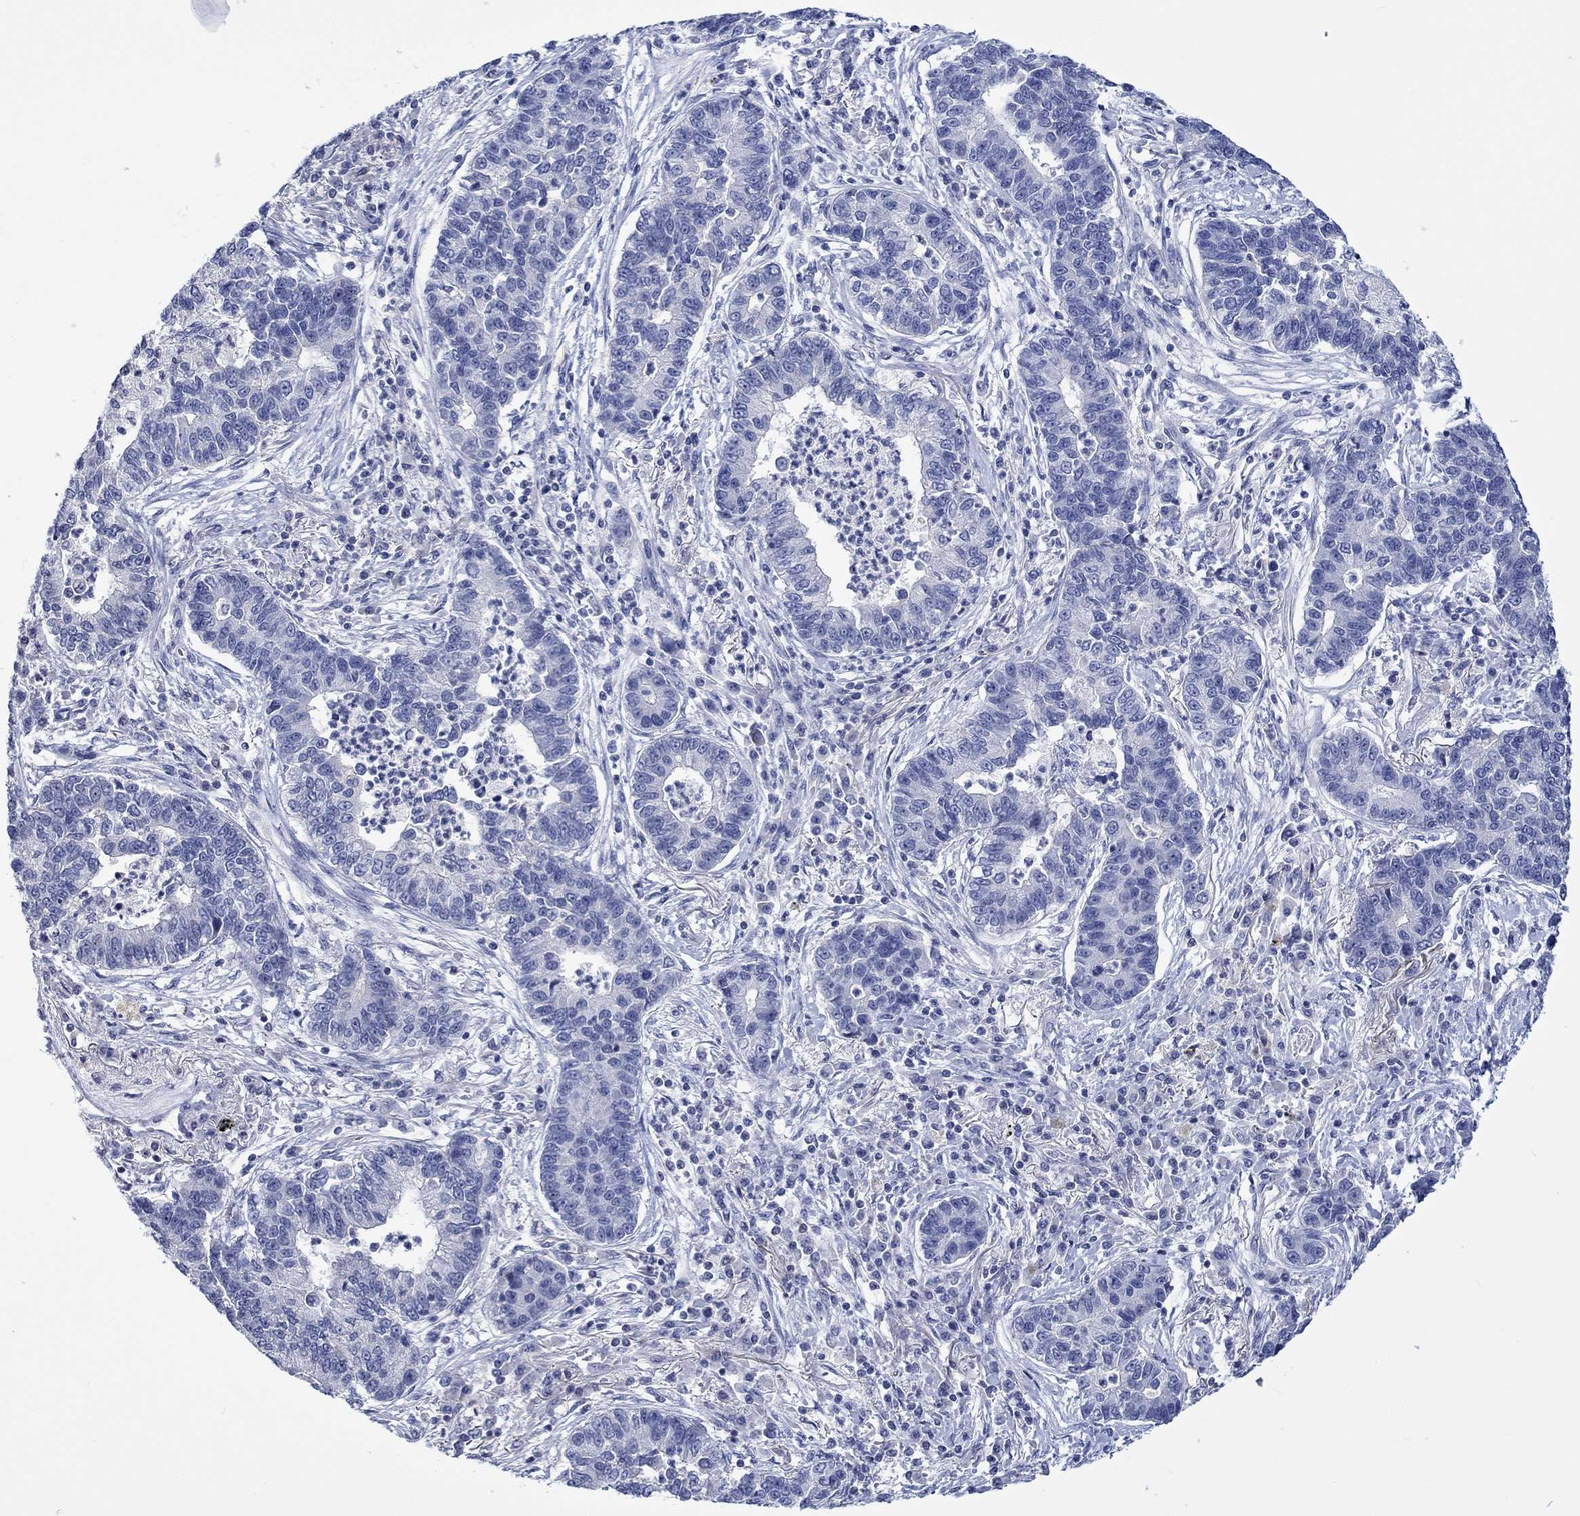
{"staining": {"intensity": "negative", "quantity": "none", "location": "none"}, "tissue": "lung cancer", "cell_type": "Tumor cells", "image_type": "cancer", "snomed": [{"axis": "morphology", "description": "Adenocarcinoma, NOS"}, {"axis": "topography", "description": "Lung"}], "caption": "Immunohistochemical staining of adenocarcinoma (lung) displays no significant positivity in tumor cells.", "gene": "AGRP", "patient": {"sex": "female", "age": 57}}